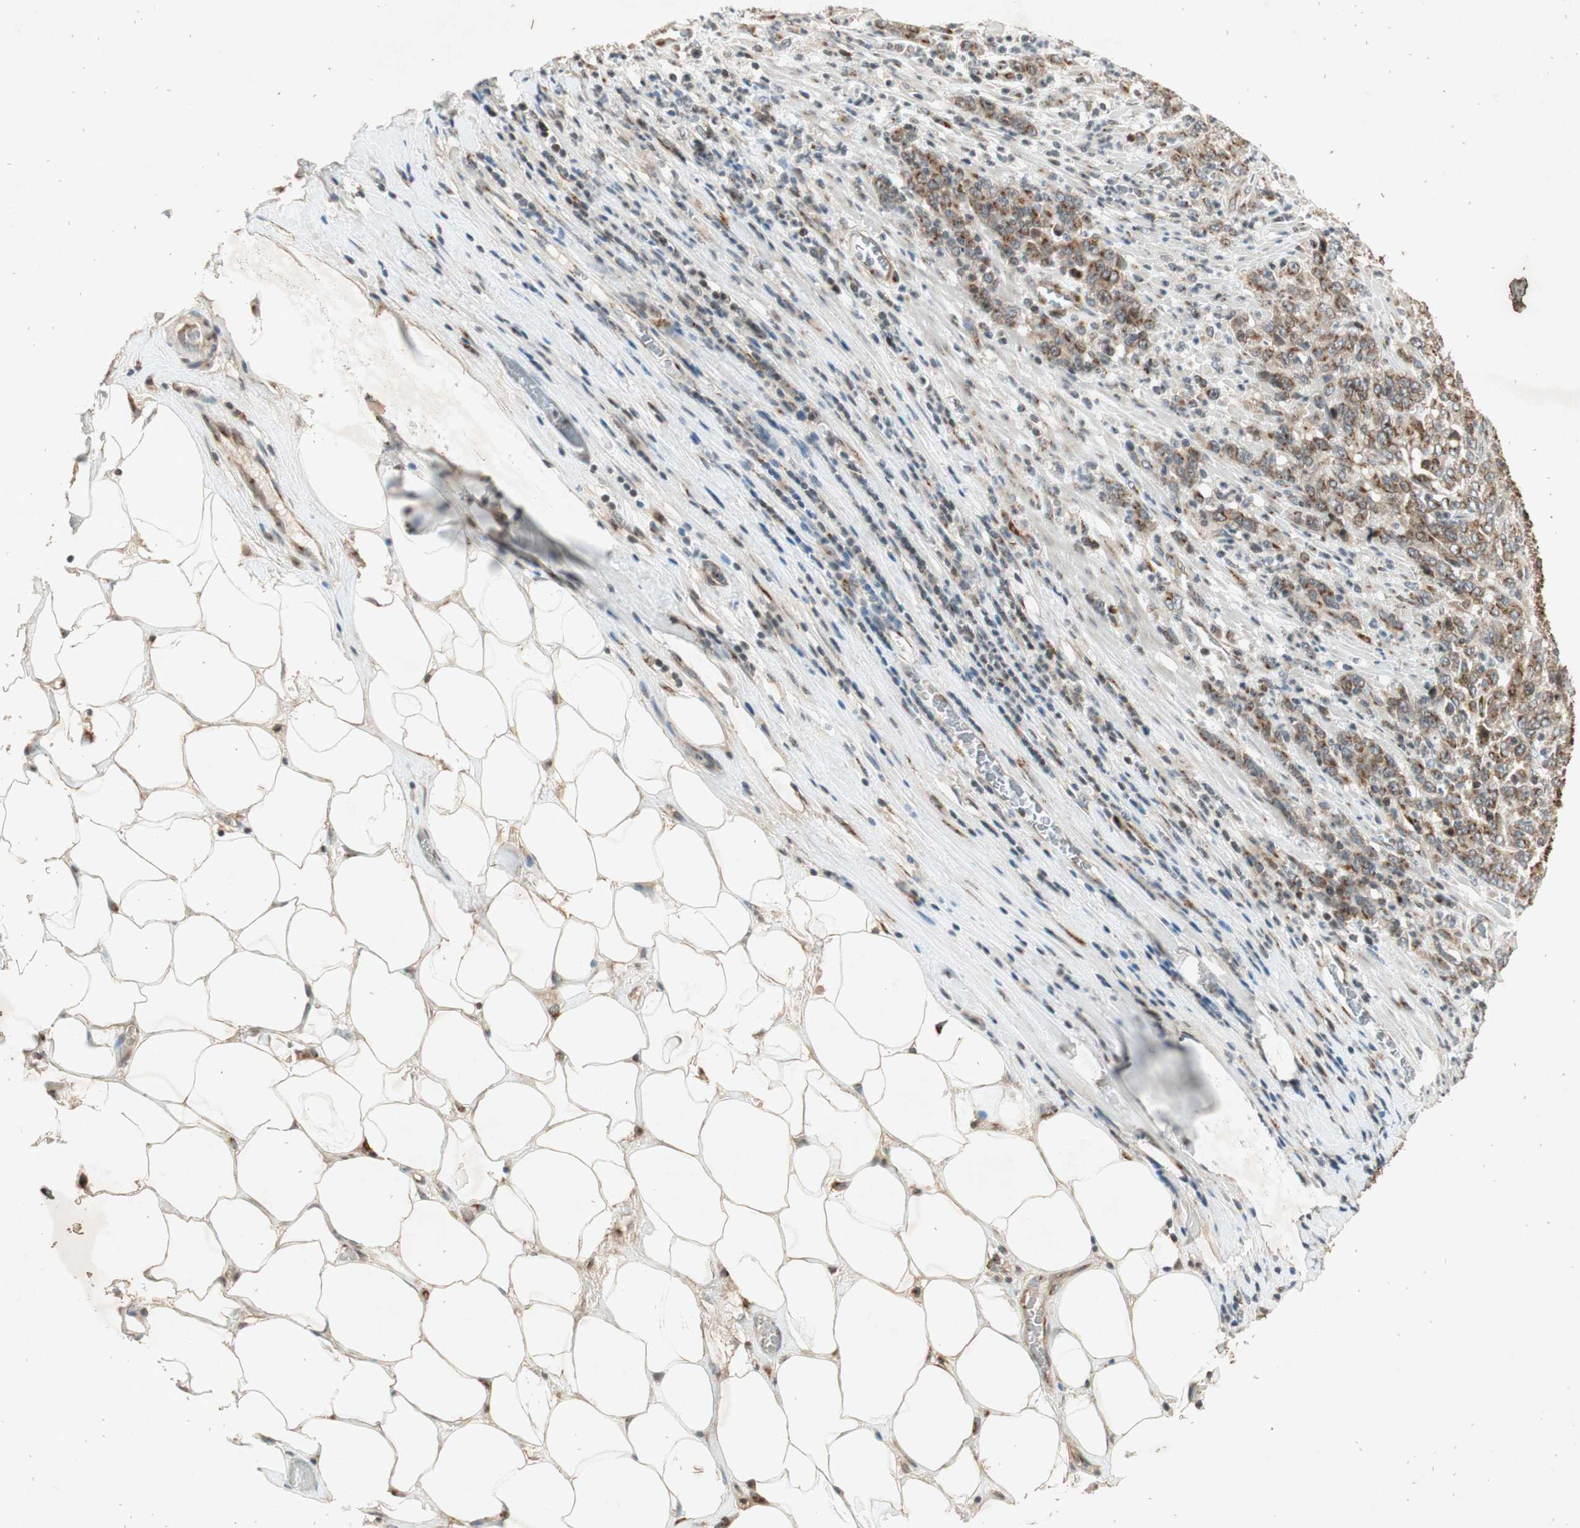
{"staining": {"intensity": "weak", "quantity": ">75%", "location": "cytoplasmic/membranous"}, "tissue": "stomach cancer", "cell_type": "Tumor cells", "image_type": "cancer", "snomed": [{"axis": "morphology", "description": "Adenocarcinoma, NOS"}, {"axis": "topography", "description": "Stomach, lower"}], "caption": "A micrograph showing weak cytoplasmic/membranous expression in approximately >75% of tumor cells in stomach adenocarcinoma, as visualized by brown immunohistochemical staining.", "gene": "NEO1", "patient": {"sex": "female", "age": 71}}